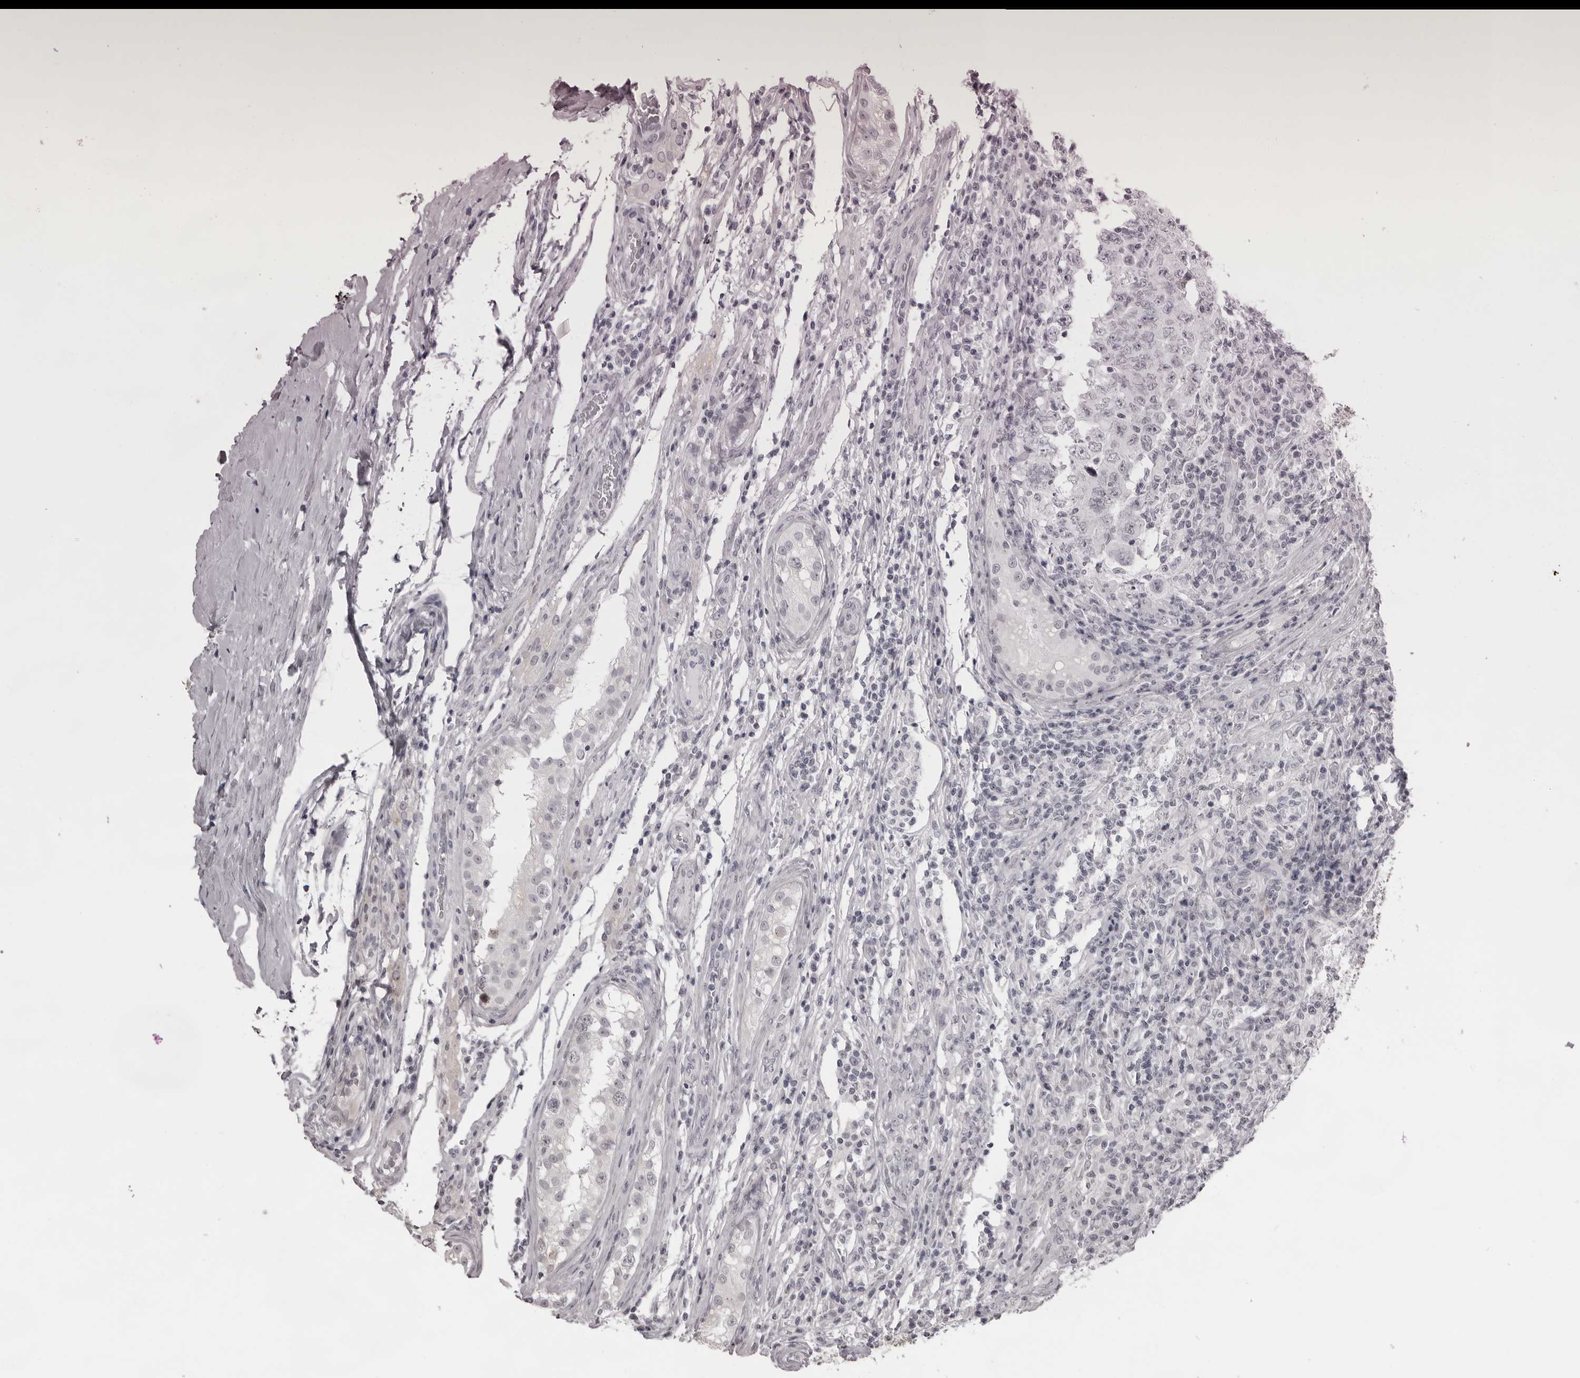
{"staining": {"intensity": "negative", "quantity": "none", "location": "none"}, "tissue": "testis cancer", "cell_type": "Tumor cells", "image_type": "cancer", "snomed": [{"axis": "morphology", "description": "Carcinoma, Embryonal, NOS"}, {"axis": "topography", "description": "Testis"}], "caption": "DAB immunohistochemical staining of human embryonal carcinoma (testis) demonstrates no significant positivity in tumor cells. (Stains: DAB (3,3'-diaminobenzidine) IHC with hematoxylin counter stain, Microscopy: brightfield microscopy at high magnification).", "gene": "NUDT18", "patient": {"sex": "male", "age": 26}}